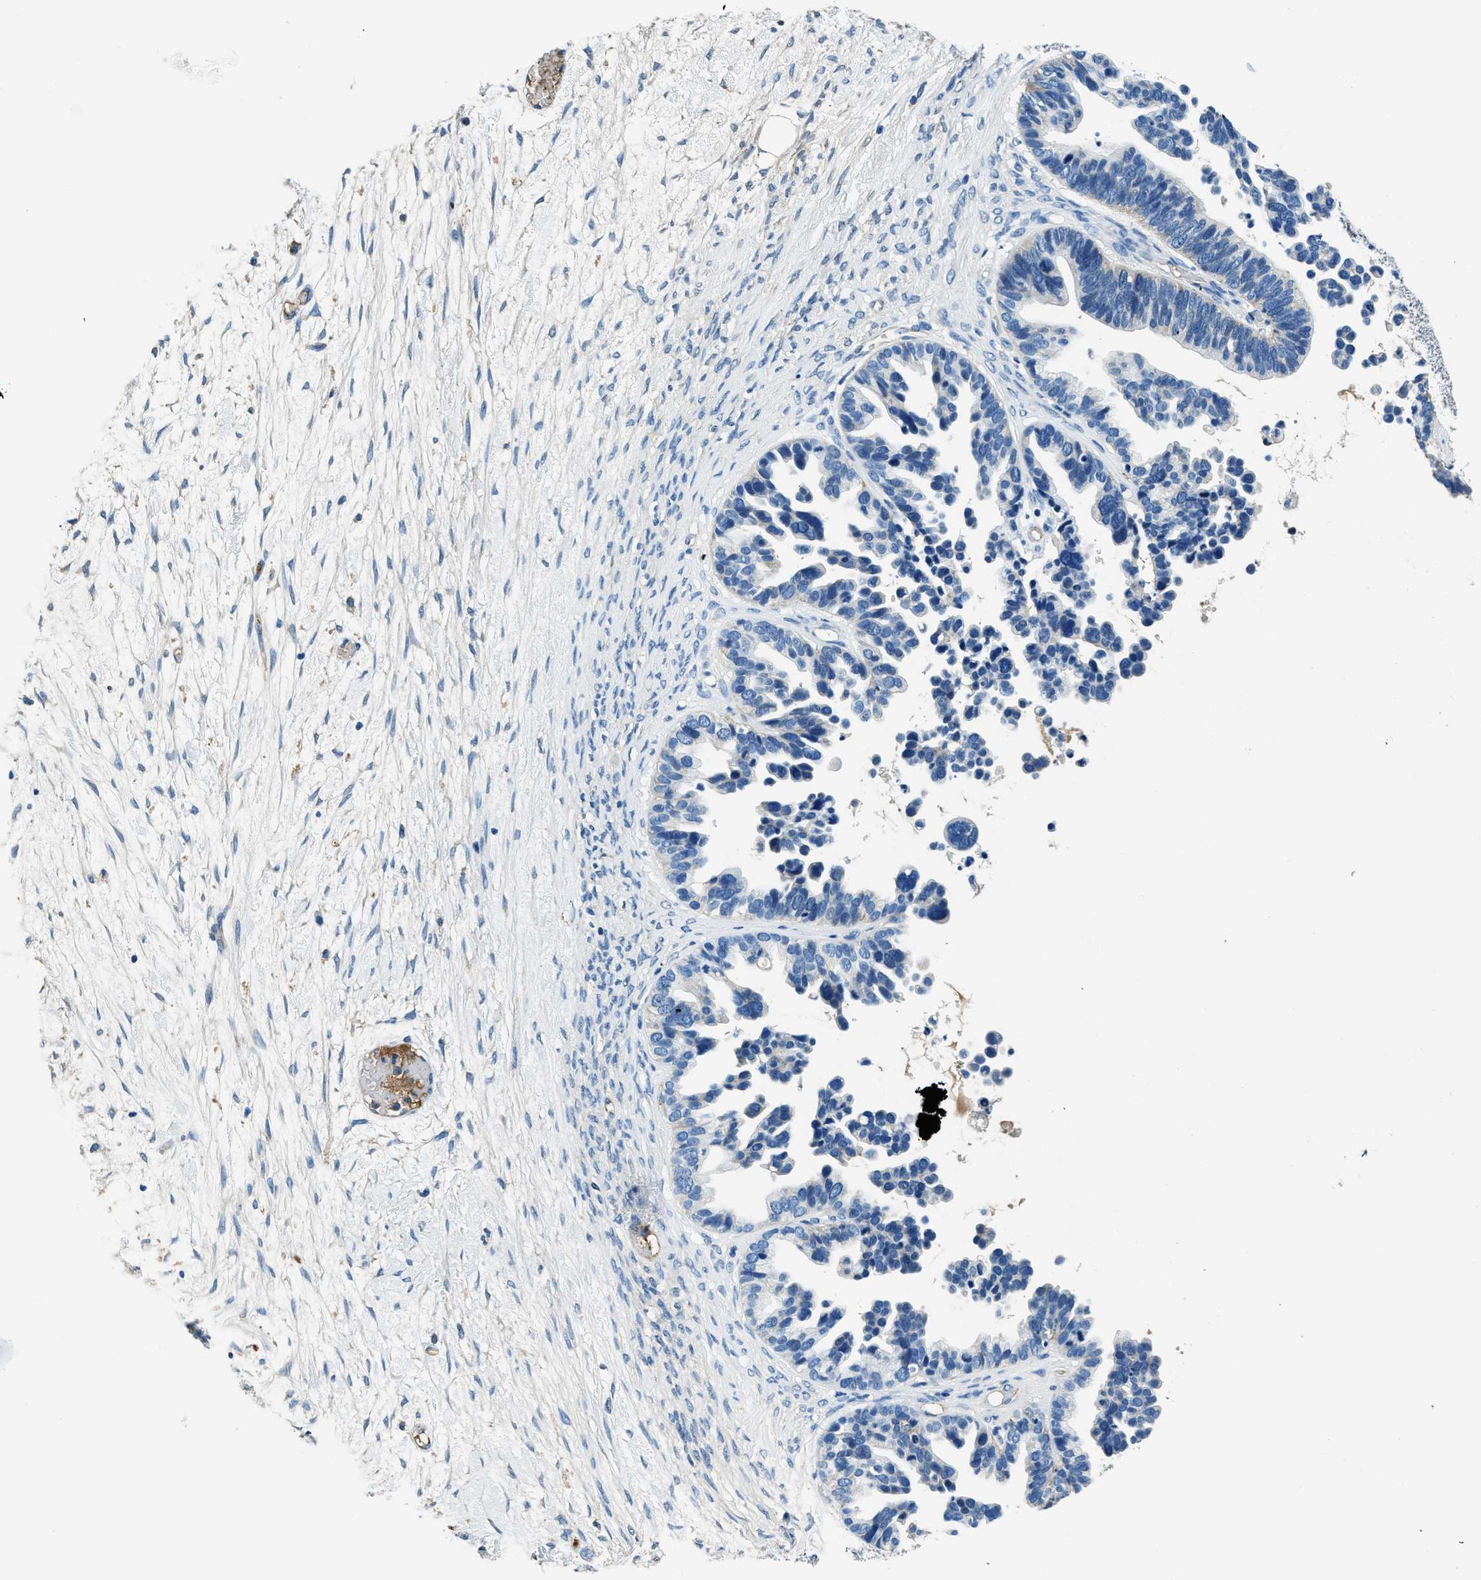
{"staining": {"intensity": "negative", "quantity": "none", "location": "none"}, "tissue": "ovarian cancer", "cell_type": "Tumor cells", "image_type": "cancer", "snomed": [{"axis": "morphology", "description": "Cystadenocarcinoma, serous, NOS"}, {"axis": "topography", "description": "Ovary"}], "caption": "Tumor cells show no significant expression in ovarian cancer (serous cystadenocarcinoma).", "gene": "TMEM186", "patient": {"sex": "female", "age": 56}}